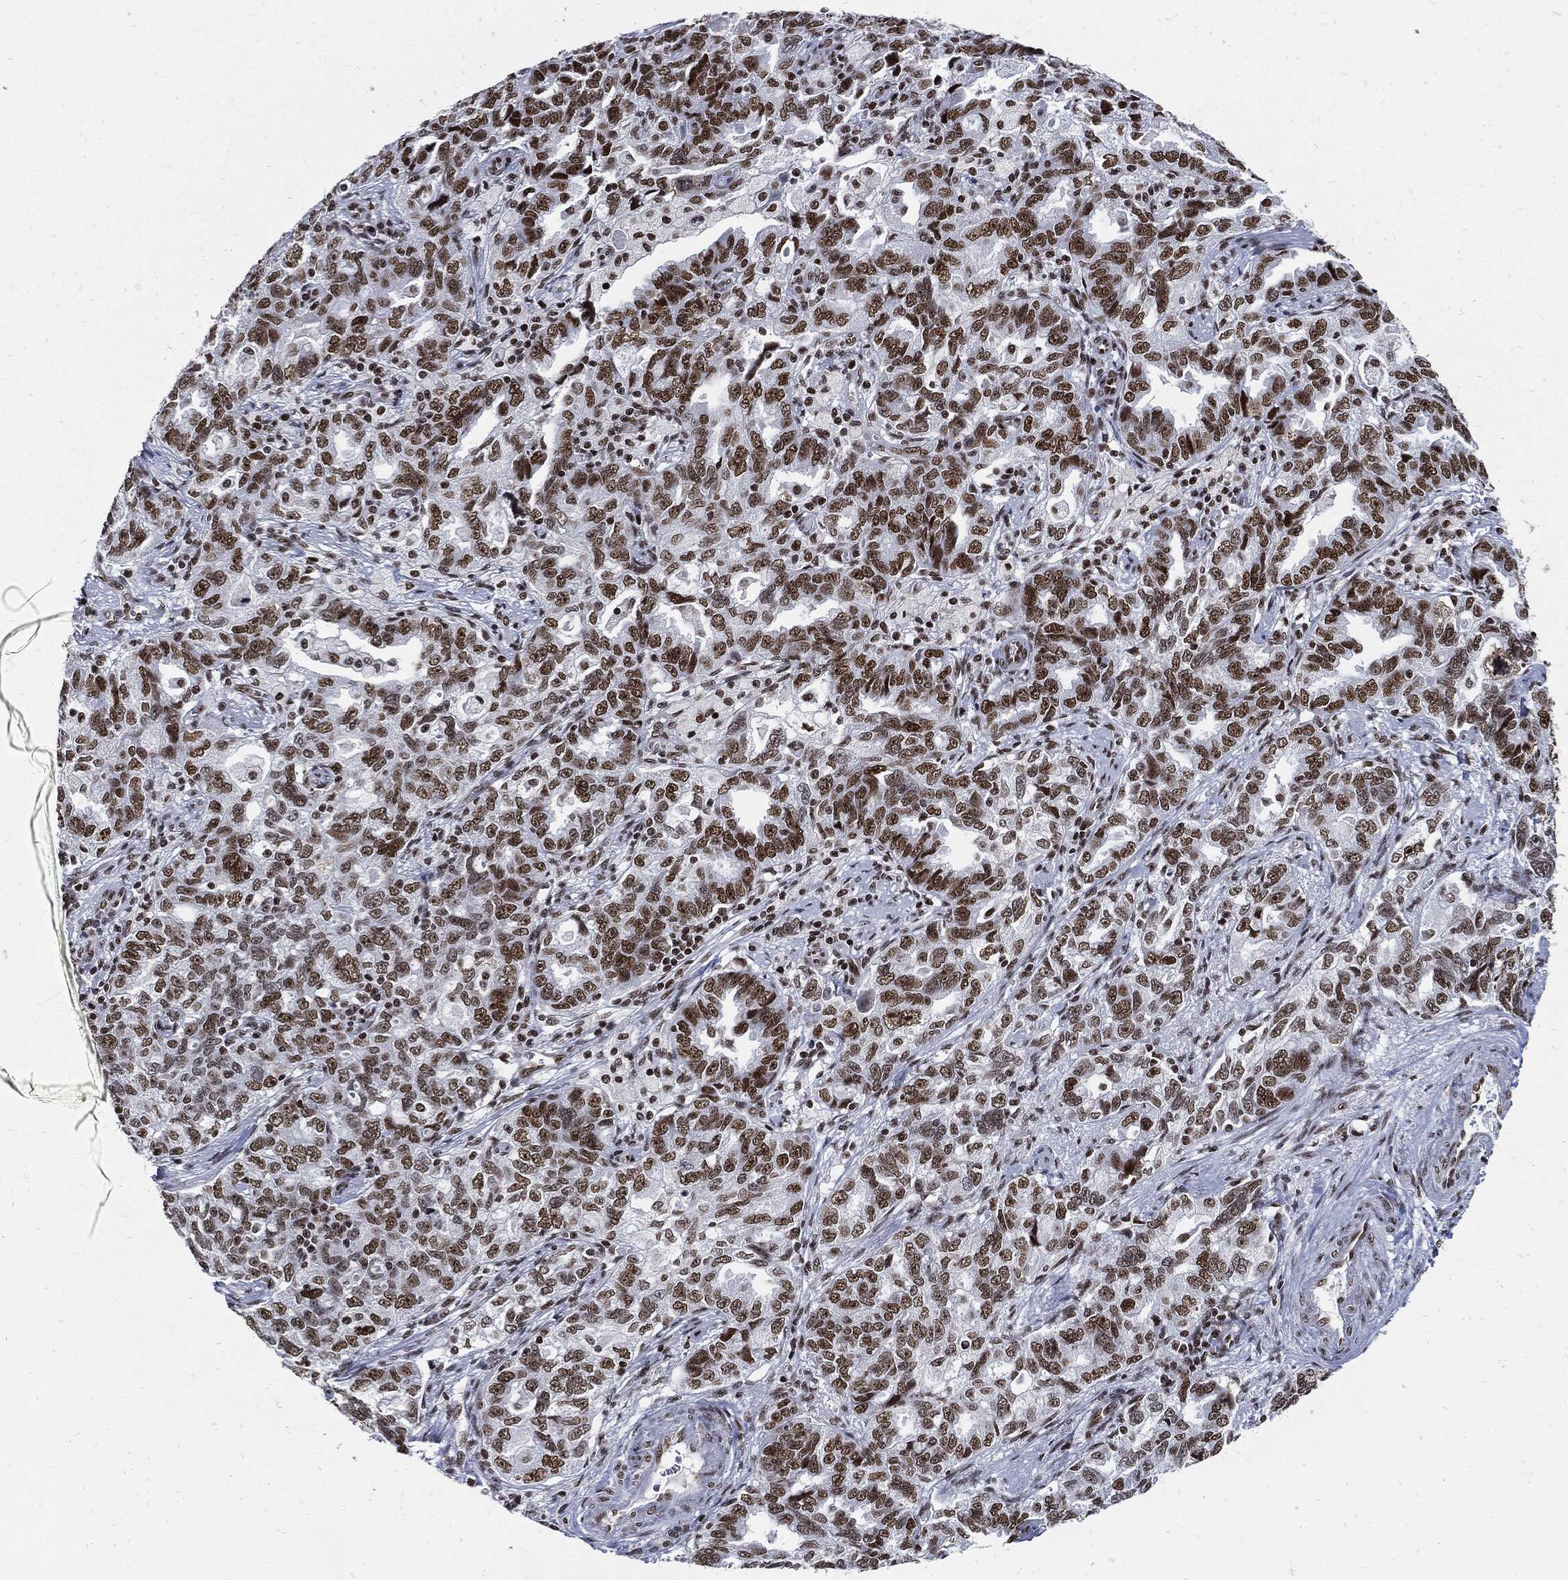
{"staining": {"intensity": "moderate", "quantity": ">75%", "location": "nuclear"}, "tissue": "ovarian cancer", "cell_type": "Tumor cells", "image_type": "cancer", "snomed": [{"axis": "morphology", "description": "Cystadenocarcinoma, serous, NOS"}, {"axis": "topography", "description": "Ovary"}], "caption": "IHC of ovarian cancer (serous cystadenocarcinoma) shows medium levels of moderate nuclear positivity in about >75% of tumor cells. Using DAB (brown) and hematoxylin (blue) stains, captured at high magnification using brightfield microscopy.", "gene": "TERF2", "patient": {"sex": "female", "age": 51}}